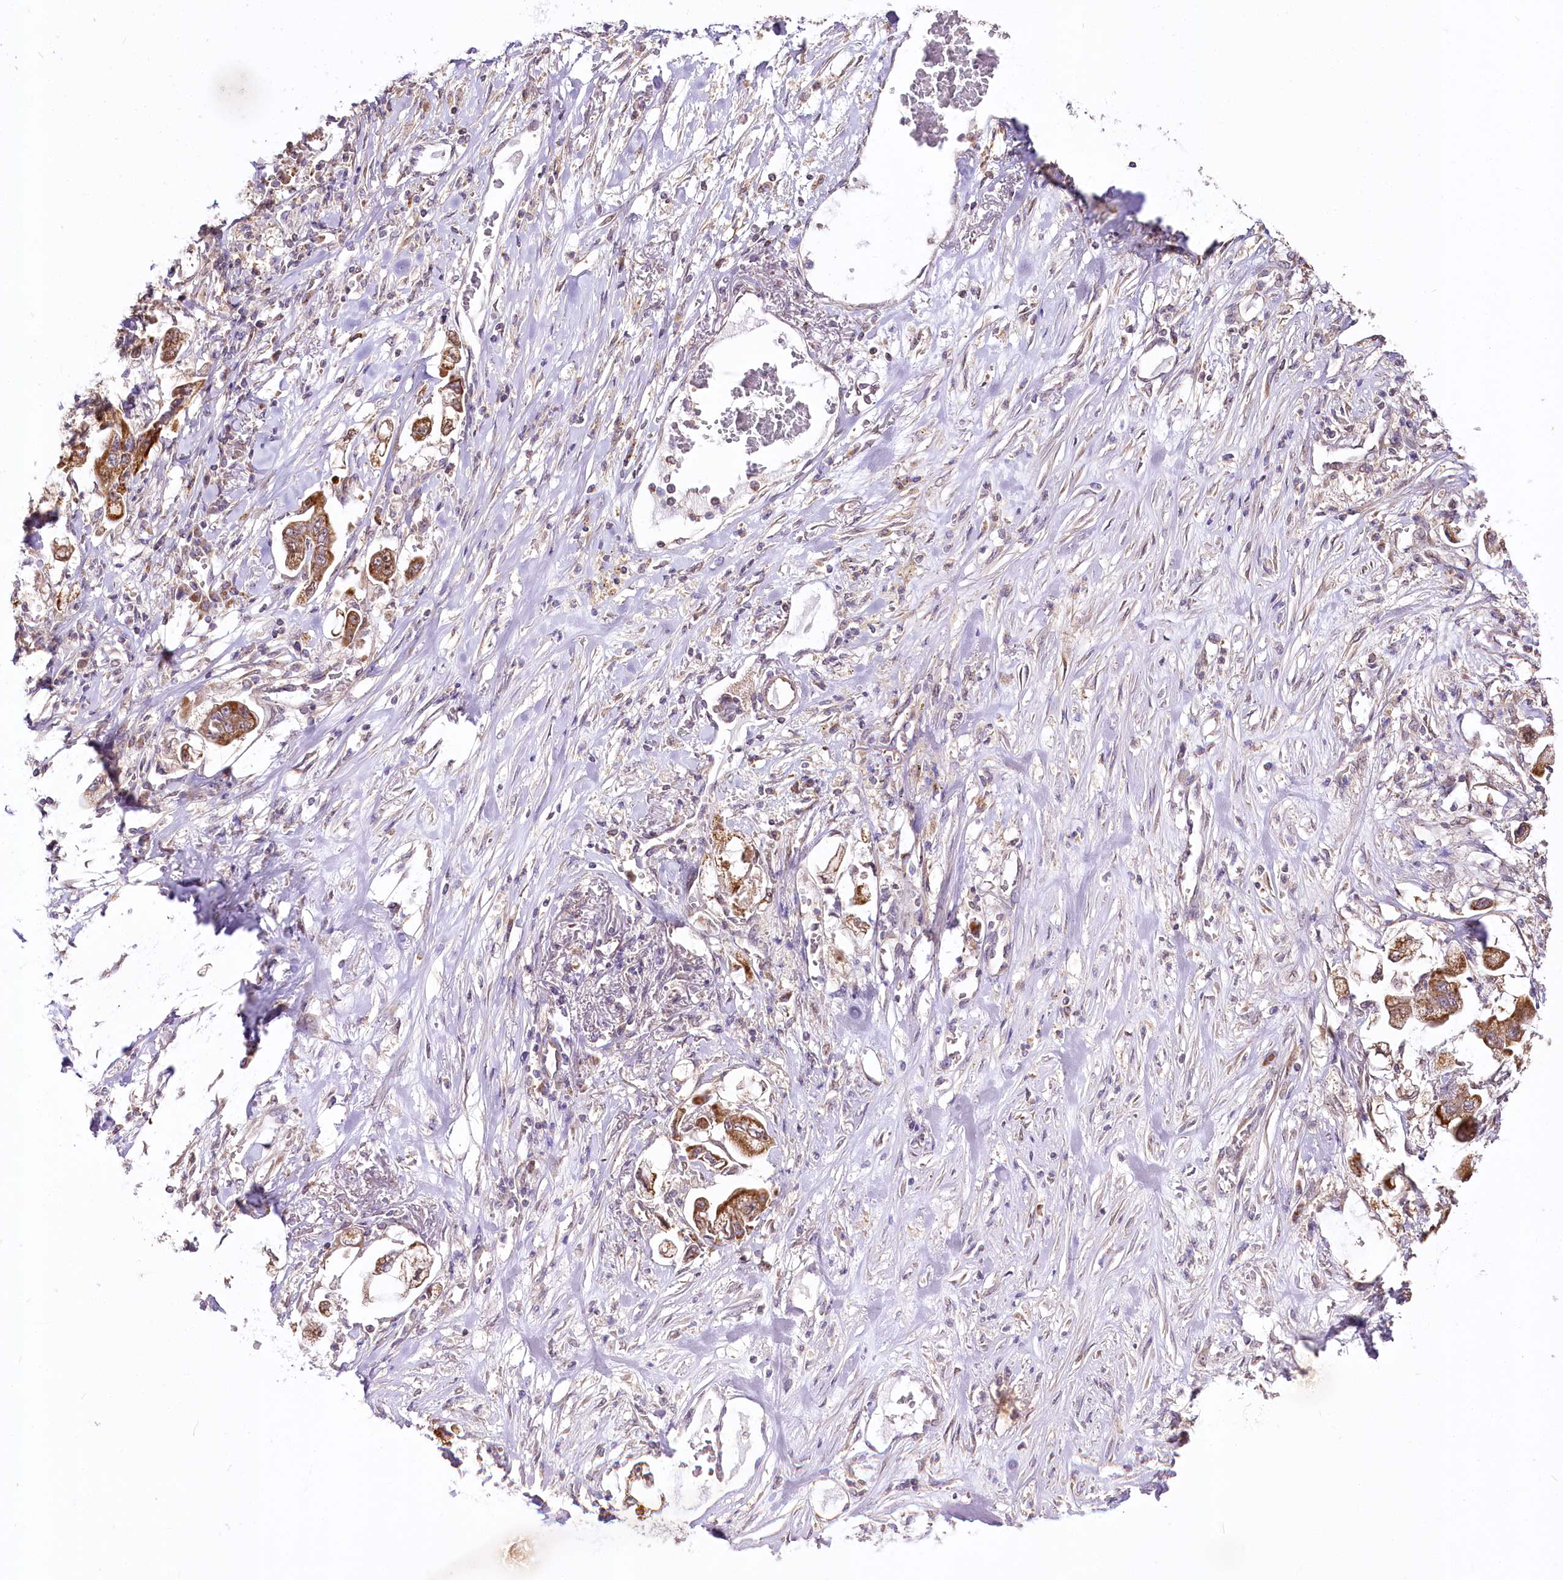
{"staining": {"intensity": "strong", "quantity": ">75%", "location": "cytoplasmic/membranous"}, "tissue": "stomach cancer", "cell_type": "Tumor cells", "image_type": "cancer", "snomed": [{"axis": "morphology", "description": "Adenocarcinoma, NOS"}, {"axis": "topography", "description": "Stomach"}], "caption": "Immunohistochemical staining of adenocarcinoma (stomach) exhibits strong cytoplasmic/membranous protein expression in approximately >75% of tumor cells.", "gene": "ZNF226", "patient": {"sex": "male", "age": 62}}